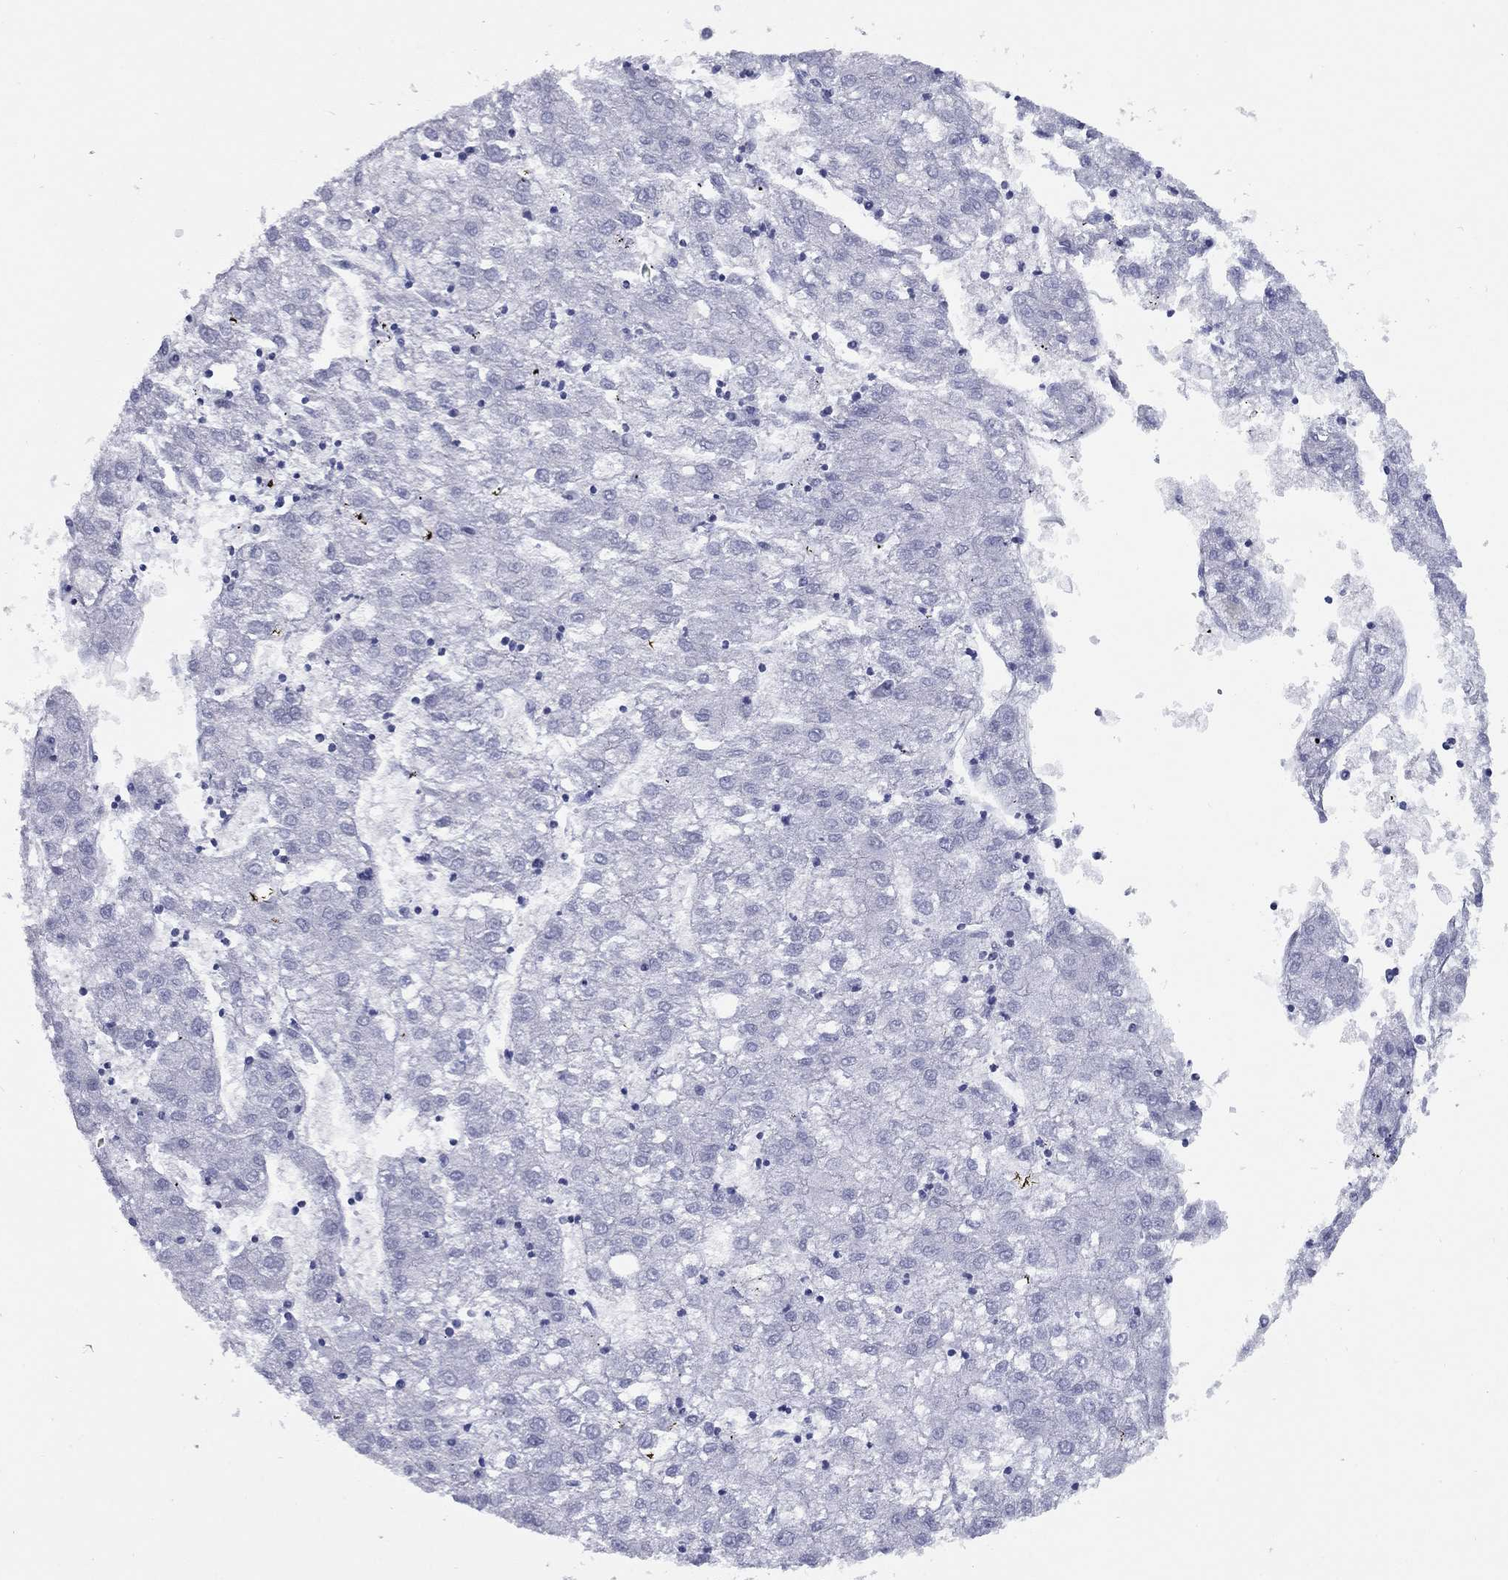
{"staining": {"intensity": "negative", "quantity": "none", "location": "none"}, "tissue": "liver cancer", "cell_type": "Tumor cells", "image_type": "cancer", "snomed": [{"axis": "morphology", "description": "Carcinoma, Hepatocellular, NOS"}, {"axis": "topography", "description": "Liver"}], "caption": "Tumor cells are negative for brown protein staining in hepatocellular carcinoma (liver).", "gene": "NPPA", "patient": {"sex": "male", "age": 72}}